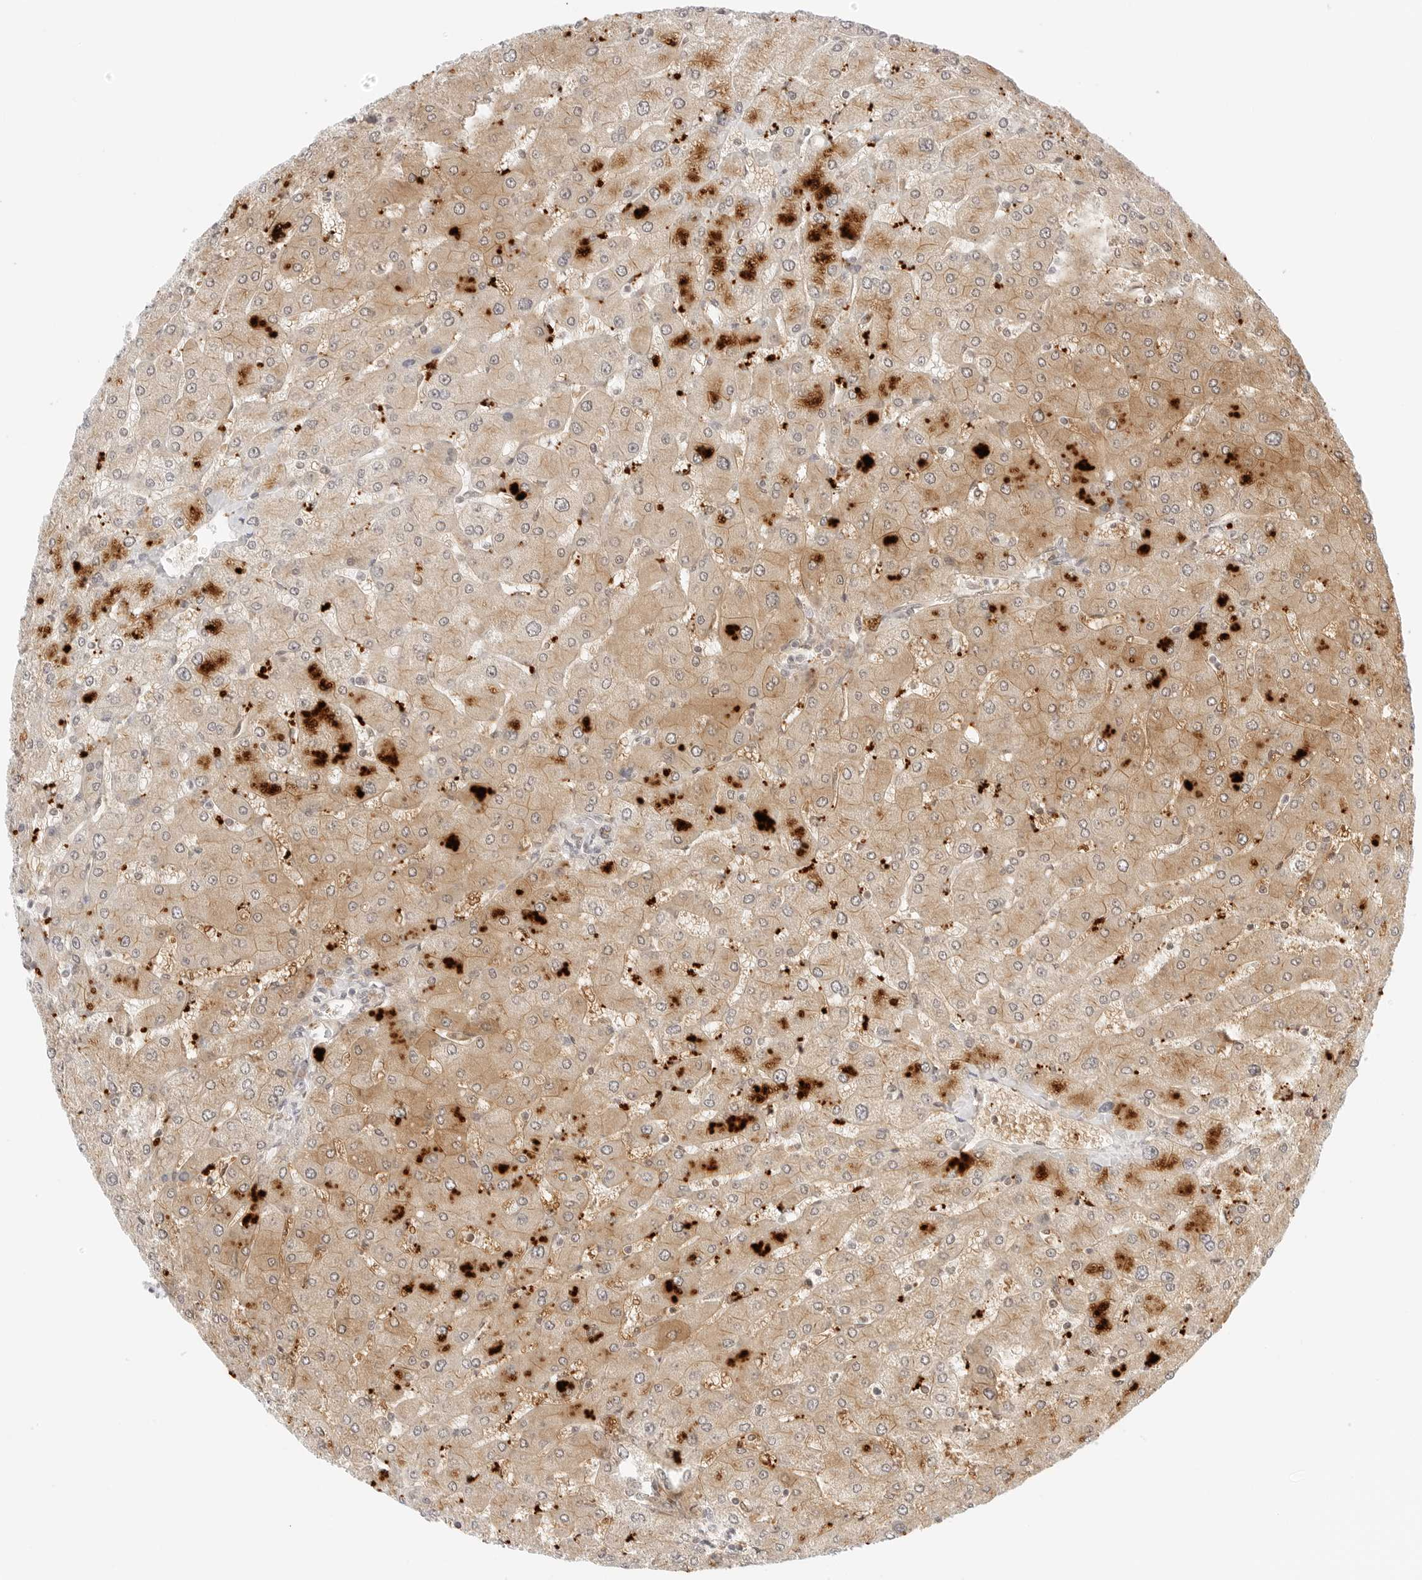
{"staining": {"intensity": "weak", "quantity": "25%-75%", "location": "cytoplasmic/membranous"}, "tissue": "liver", "cell_type": "Cholangiocytes", "image_type": "normal", "snomed": [{"axis": "morphology", "description": "Normal tissue, NOS"}, {"axis": "topography", "description": "Liver"}], "caption": "Immunohistochemical staining of benign liver exhibits weak cytoplasmic/membranous protein expression in about 25%-75% of cholangiocytes.", "gene": "XKR4", "patient": {"sex": "male", "age": 55}}